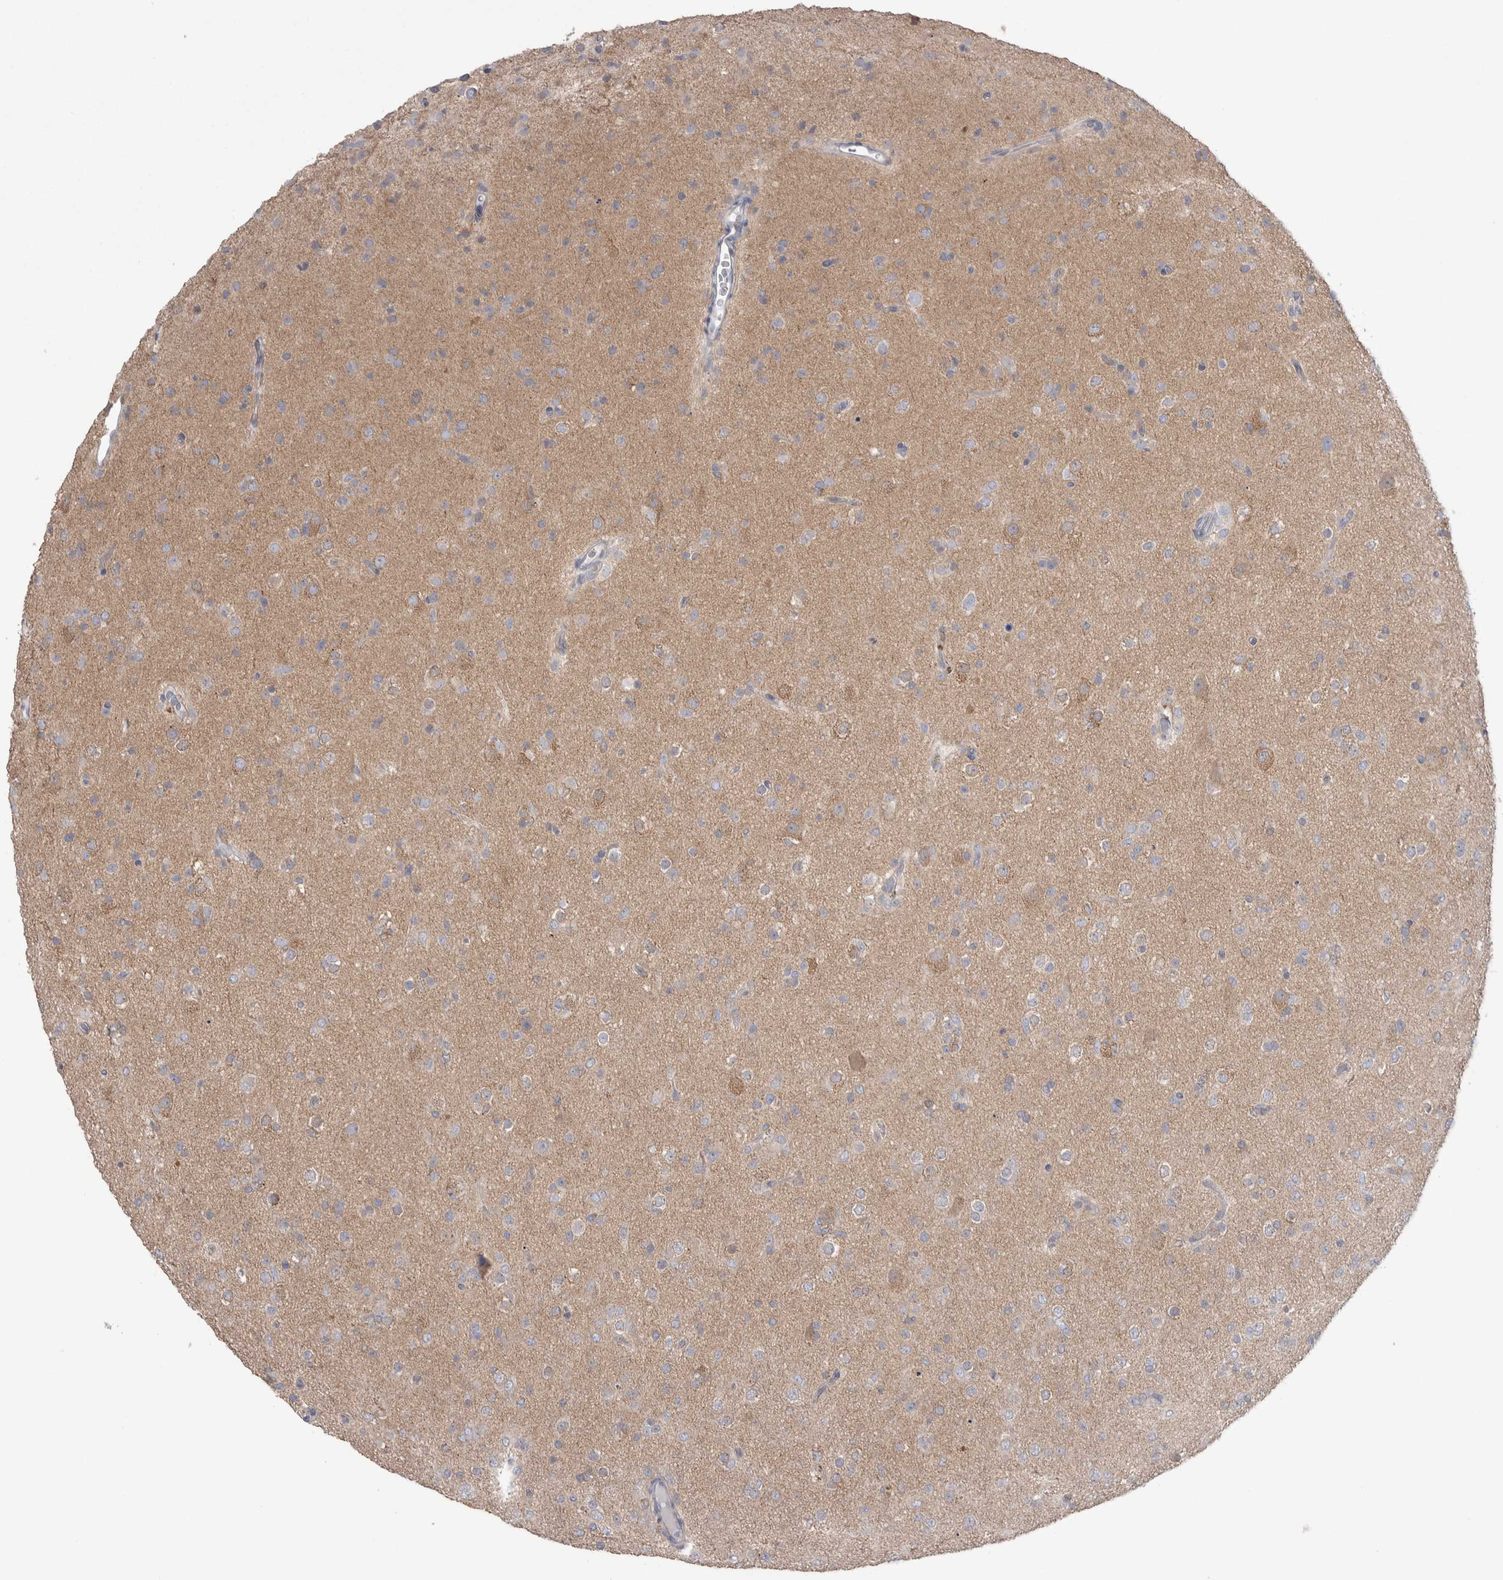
{"staining": {"intensity": "weak", "quantity": ">75%", "location": "cytoplasmic/membranous"}, "tissue": "glioma", "cell_type": "Tumor cells", "image_type": "cancer", "snomed": [{"axis": "morphology", "description": "Glioma, malignant, Low grade"}, {"axis": "topography", "description": "Brain"}], "caption": "Immunohistochemical staining of malignant glioma (low-grade) exhibits low levels of weak cytoplasmic/membranous positivity in about >75% of tumor cells.", "gene": "GPHN", "patient": {"sex": "male", "age": 65}}